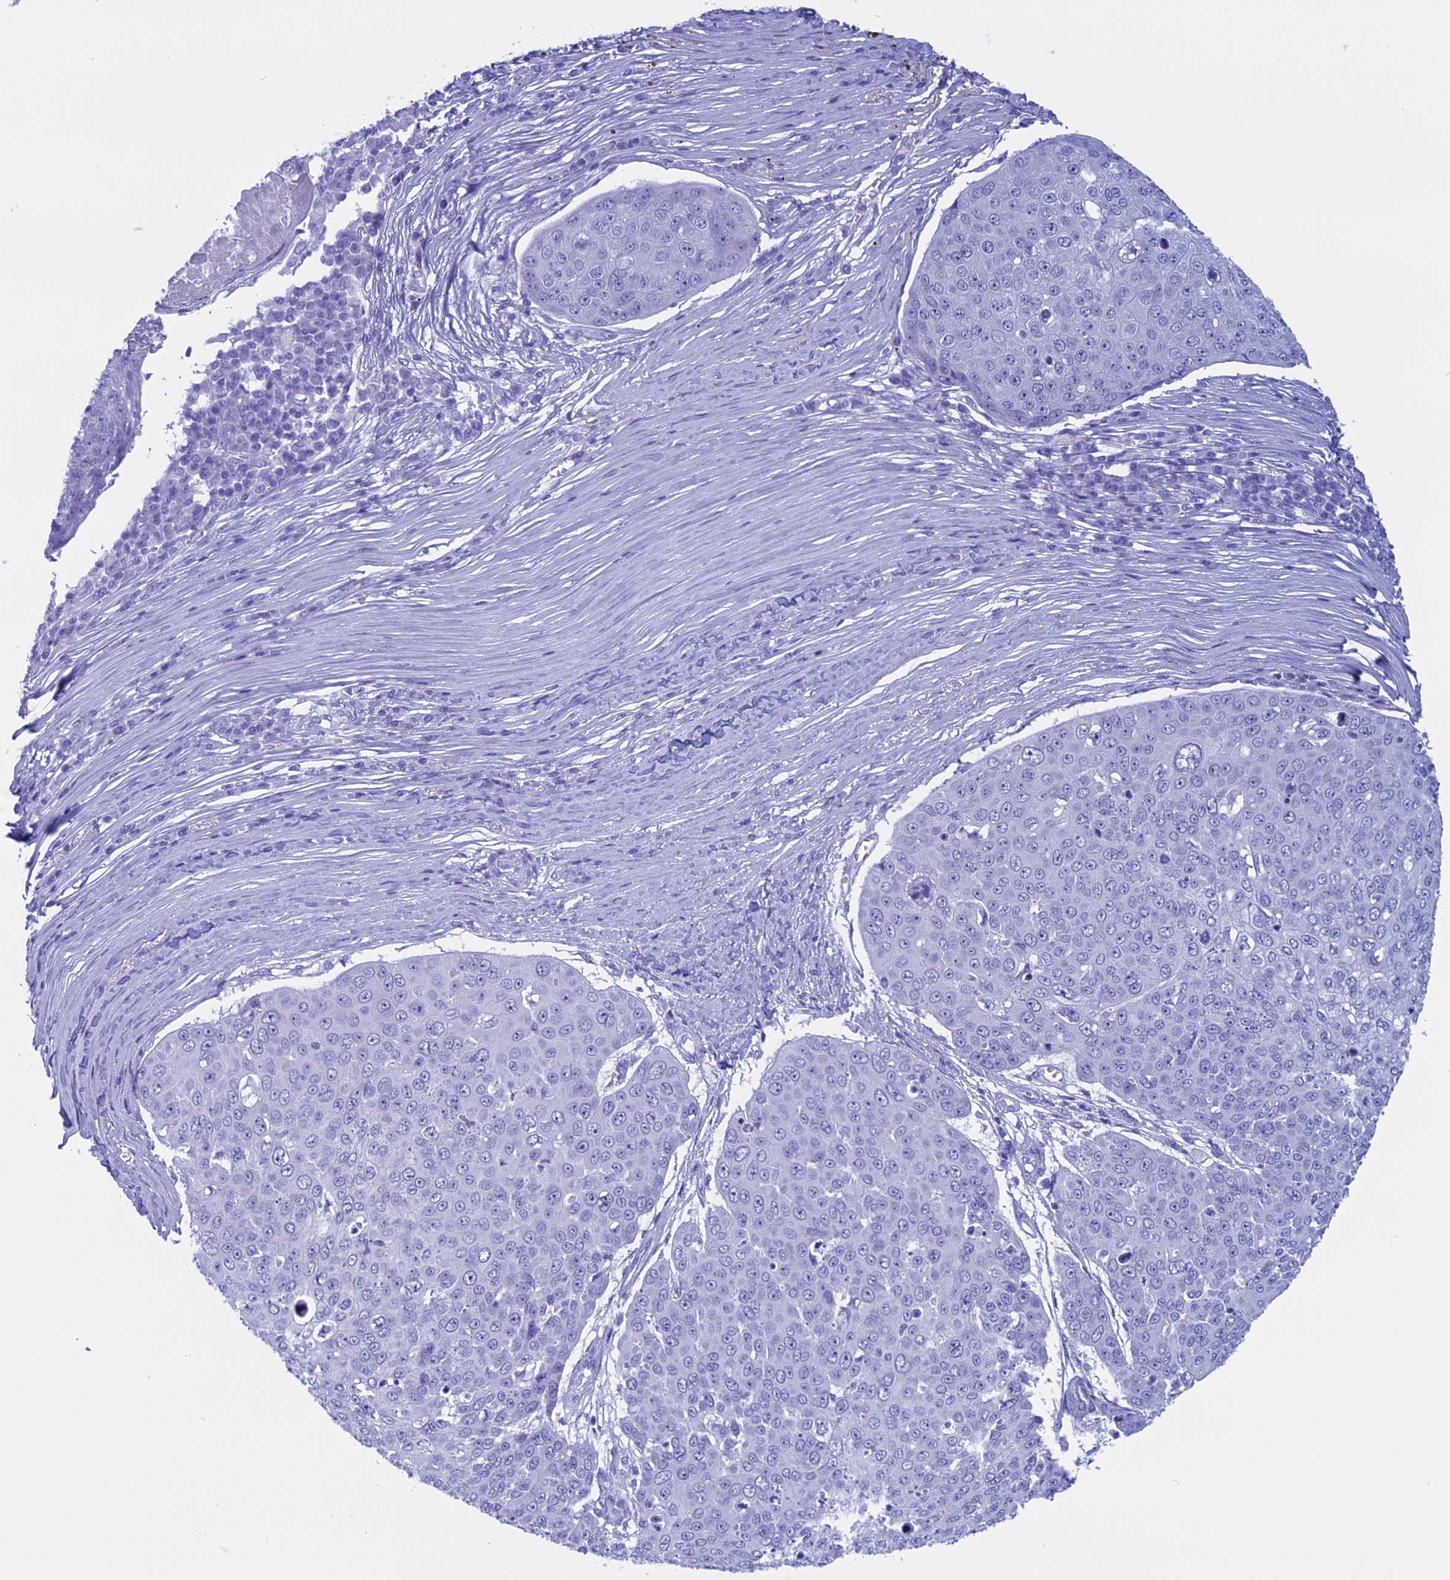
{"staining": {"intensity": "negative", "quantity": "none", "location": "none"}, "tissue": "skin cancer", "cell_type": "Tumor cells", "image_type": "cancer", "snomed": [{"axis": "morphology", "description": "Squamous cell carcinoma, NOS"}, {"axis": "topography", "description": "Skin"}], "caption": "The micrograph displays no staining of tumor cells in skin squamous cell carcinoma.", "gene": "FAM169A", "patient": {"sex": "male", "age": 71}}